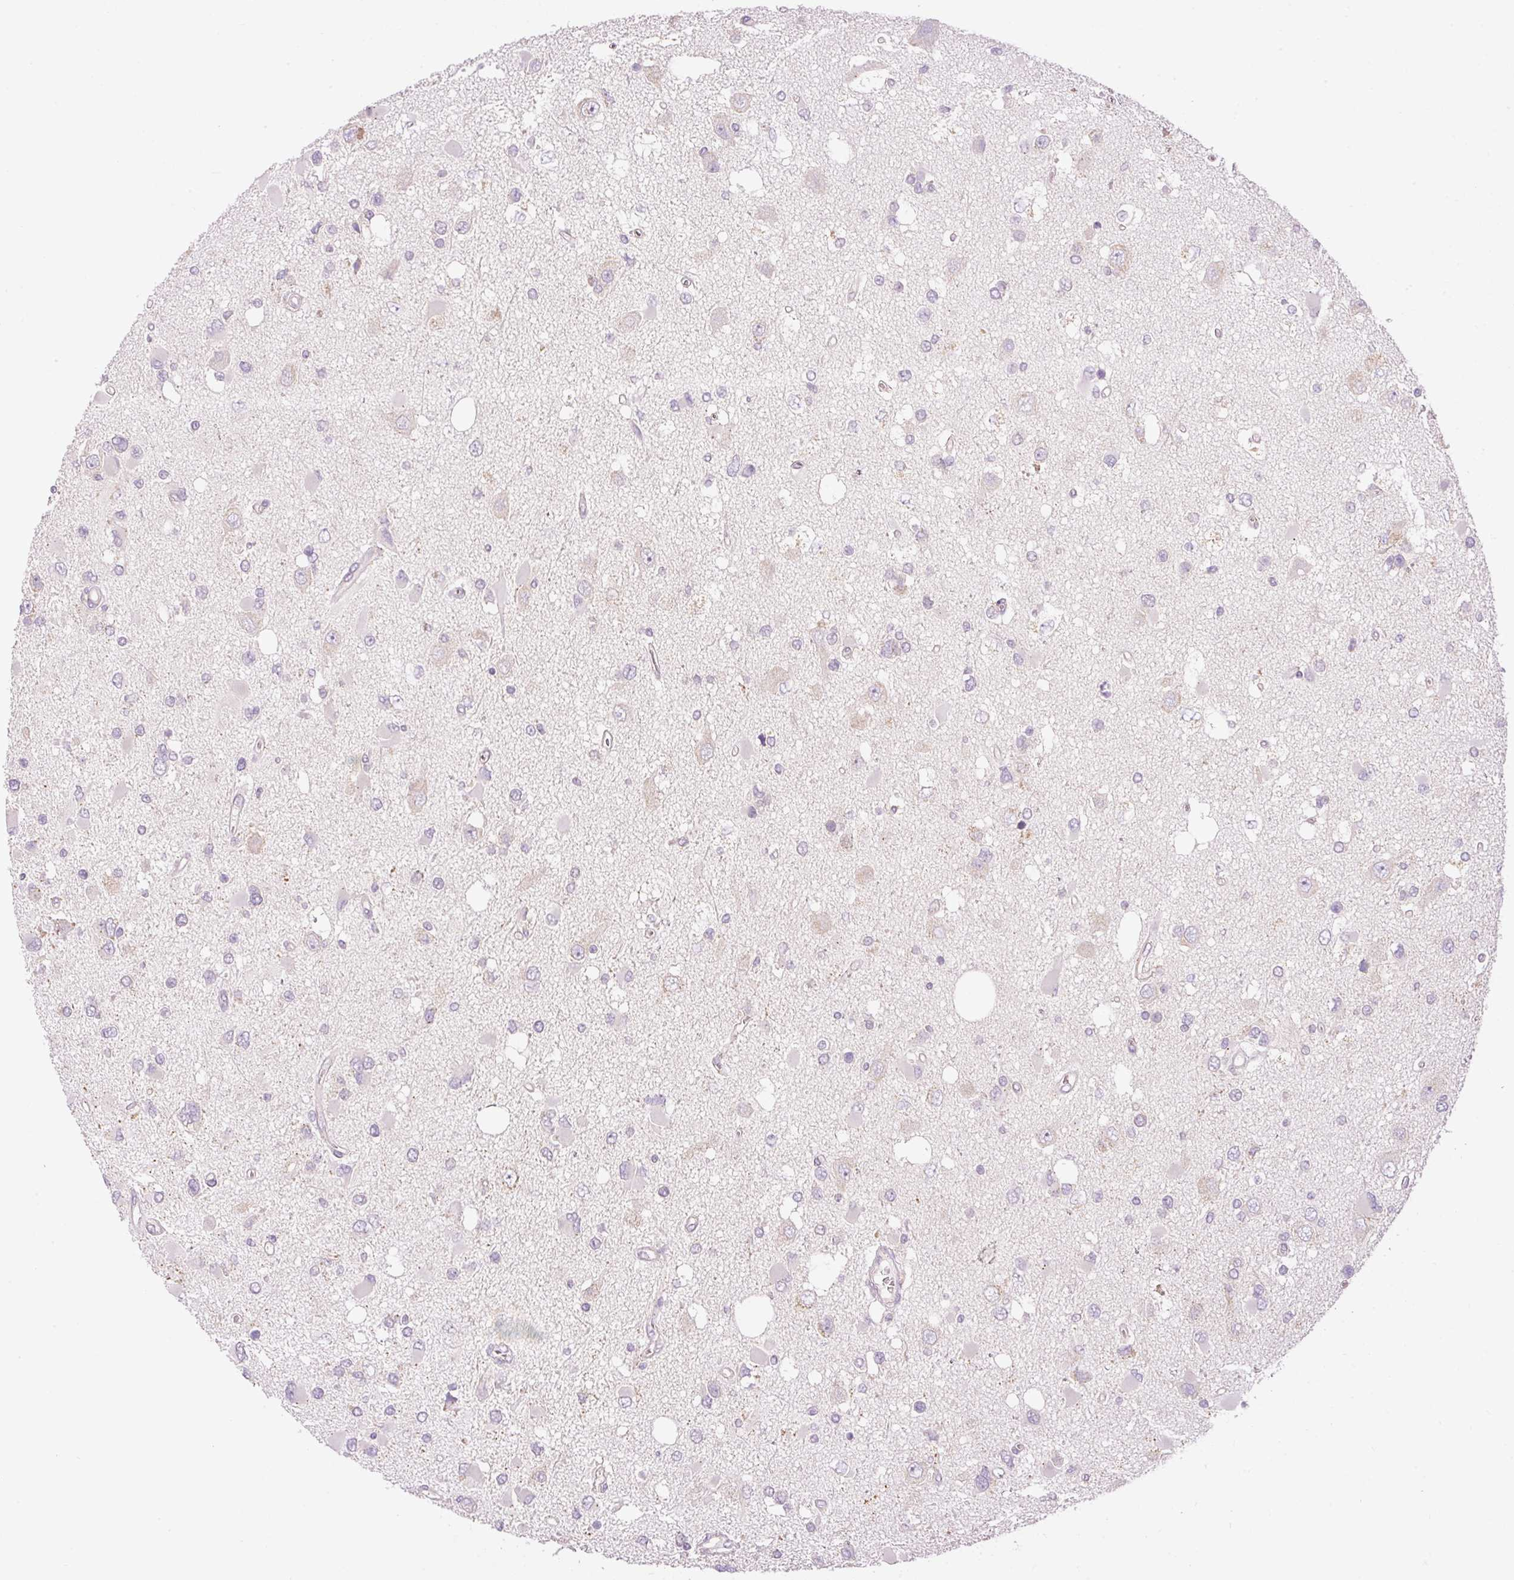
{"staining": {"intensity": "negative", "quantity": "none", "location": "none"}, "tissue": "glioma", "cell_type": "Tumor cells", "image_type": "cancer", "snomed": [{"axis": "morphology", "description": "Glioma, malignant, High grade"}, {"axis": "topography", "description": "Brain"}], "caption": "There is no significant staining in tumor cells of glioma.", "gene": "PNPLA5", "patient": {"sex": "male", "age": 53}}